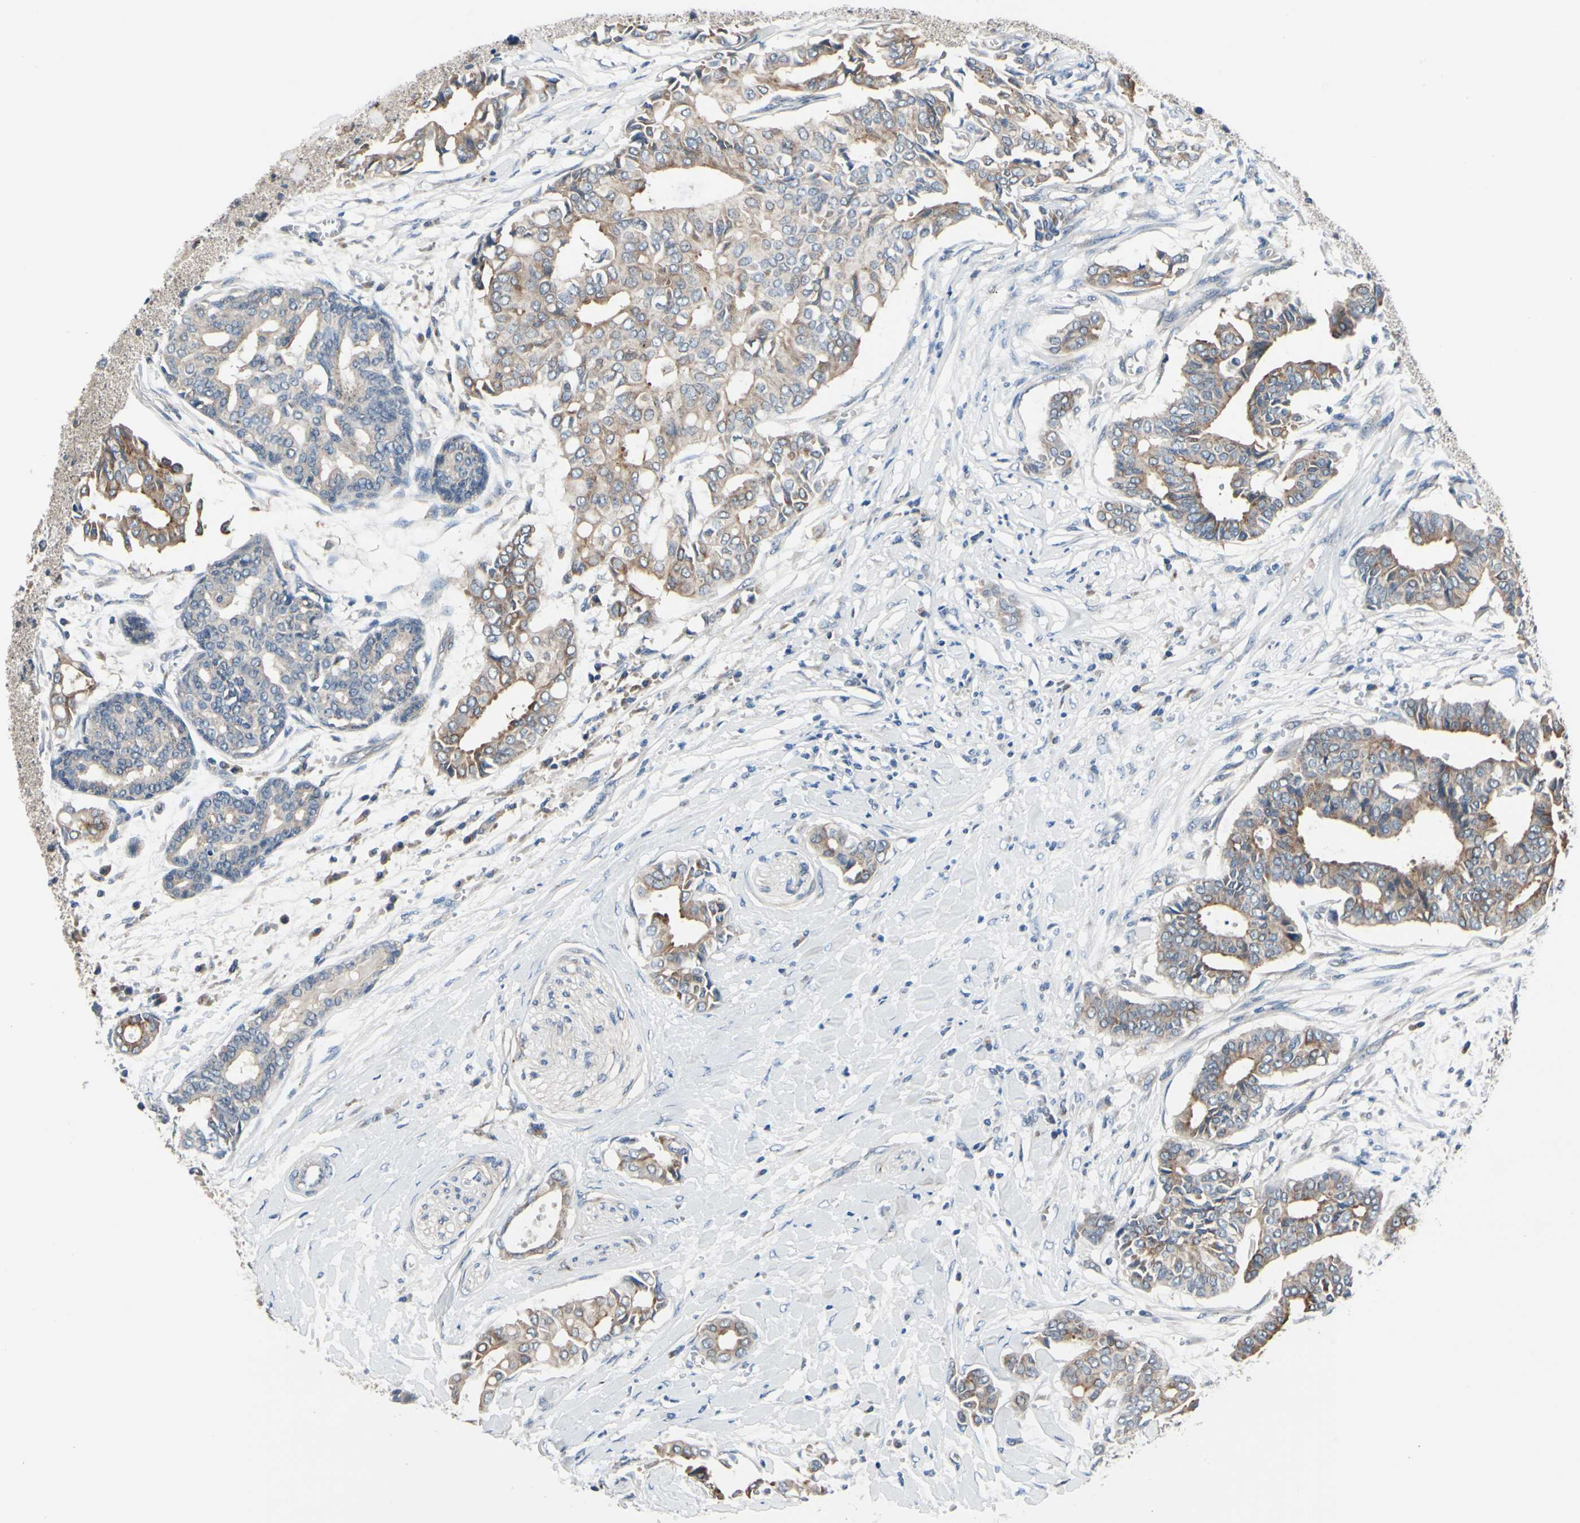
{"staining": {"intensity": "moderate", "quantity": "25%-75%", "location": "cytoplasmic/membranous"}, "tissue": "head and neck cancer", "cell_type": "Tumor cells", "image_type": "cancer", "snomed": [{"axis": "morphology", "description": "Adenocarcinoma, NOS"}, {"axis": "topography", "description": "Salivary gland"}, {"axis": "topography", "description": "Head-Neck"}], "caption": "Immunohistochemical staining of human head and neck cancer (adenocarcinoma) reveals medium levels of moderate cytoplasmic/membranous protein positivity in approximately 25%-75% of tumor cells. Using DAB (3,3'-diaminobenzidine) (brown) and hematoxylin (blue) stains, captured at high magnification using brightfield microscopy.", "gene": "PRKAR2B", "patient": {"sex": "female", "age": 59}}